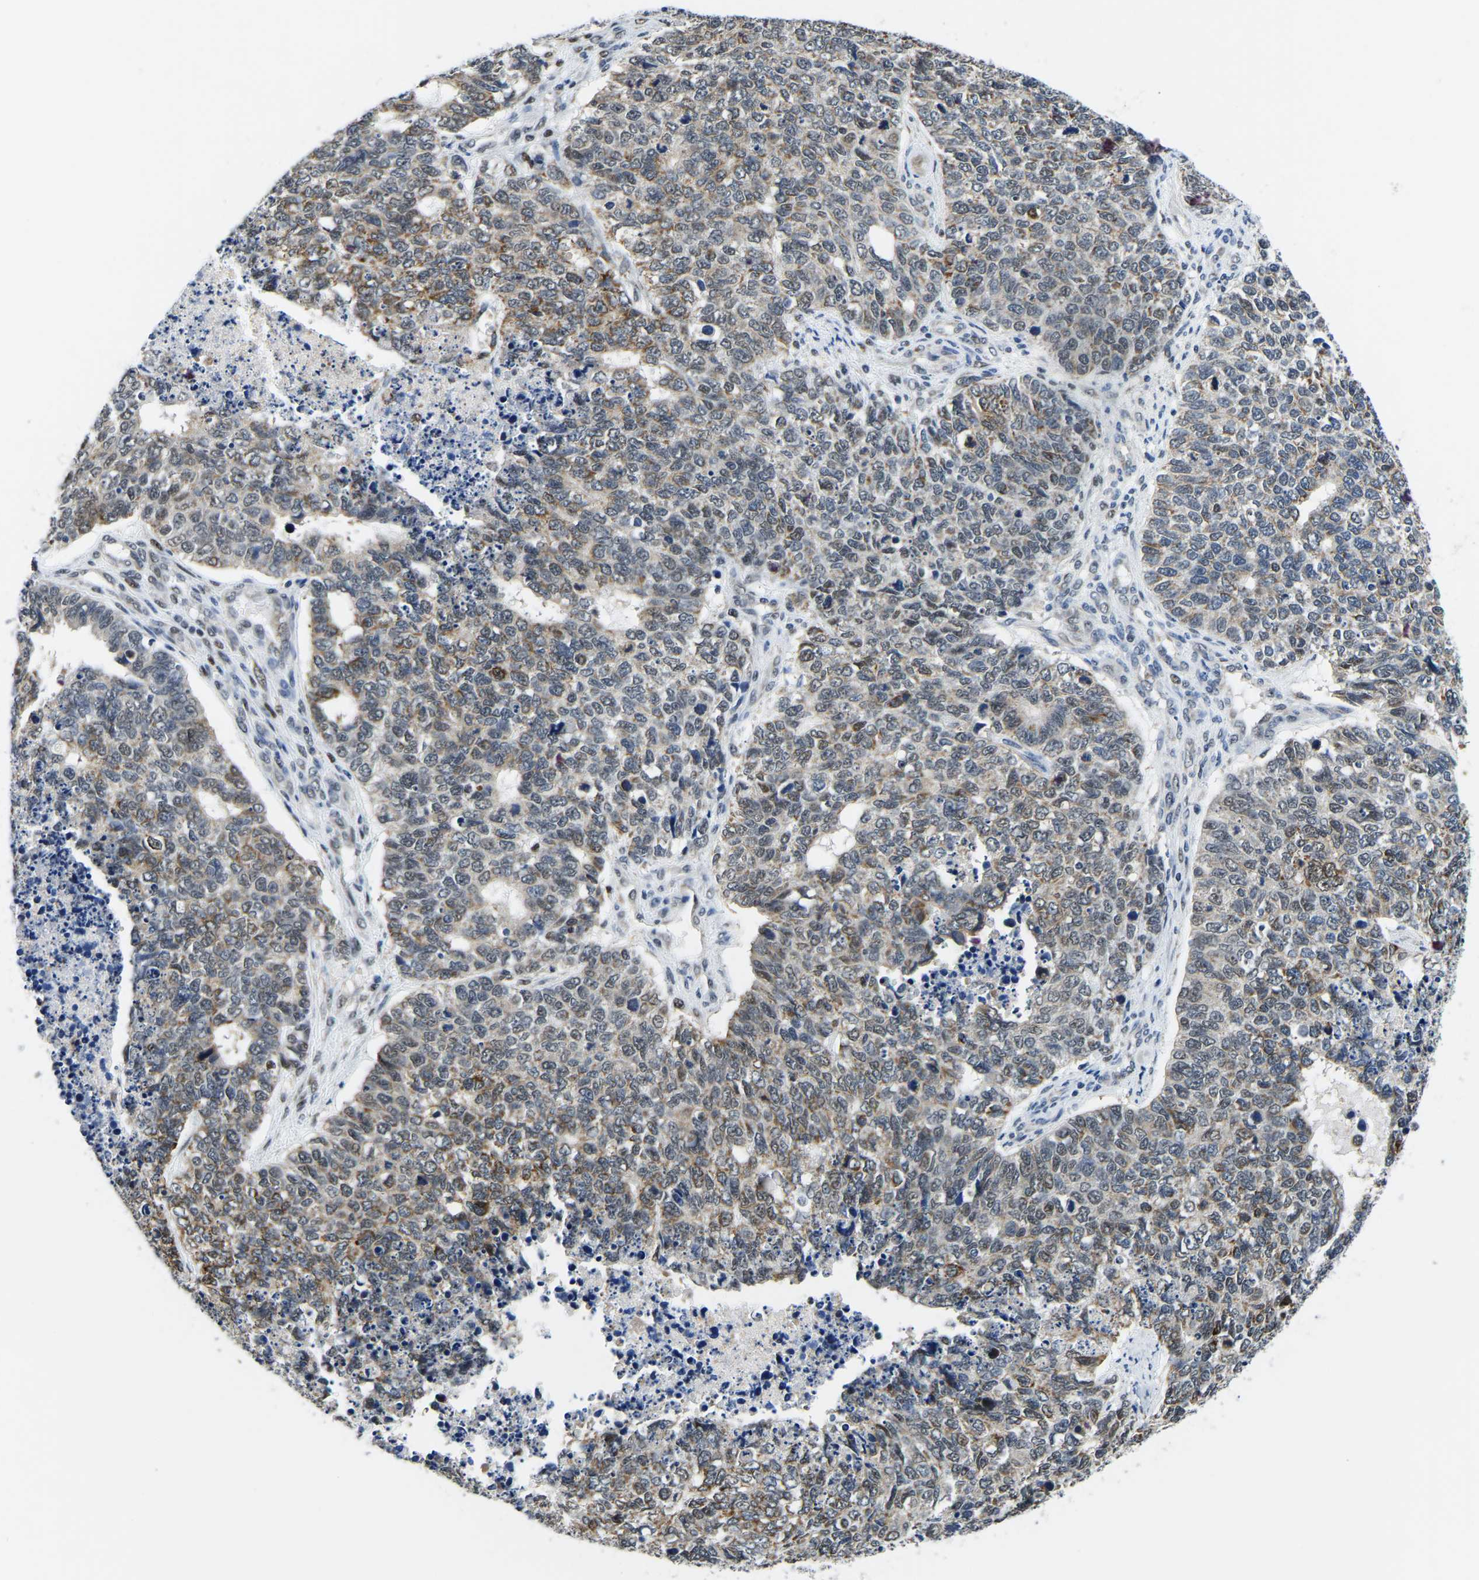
{"staining": {"intensity": "moderate", "quantity": ">75%", "location": "cytoplasmic/membranous,nuclear"}, "tissue": "cervical cancer", "cell_type": "Tumor cells", "image_type": "cancer", "snomed": [{"axis": "morphology", "description": "Squamous cell carcinoma, NOS"}, {"axis": "topography", "description": "Cervix"}], "caption": "DAB immunohistochemical staining of cervical cancer (squamous cell carcinoma) displays moderate cytoplasmic/membranous and nuclear protein positivity in approximately >75% of tumor cells.", "gene": "BNIP3L", "patient": {"sex": "female", "age": 63}}